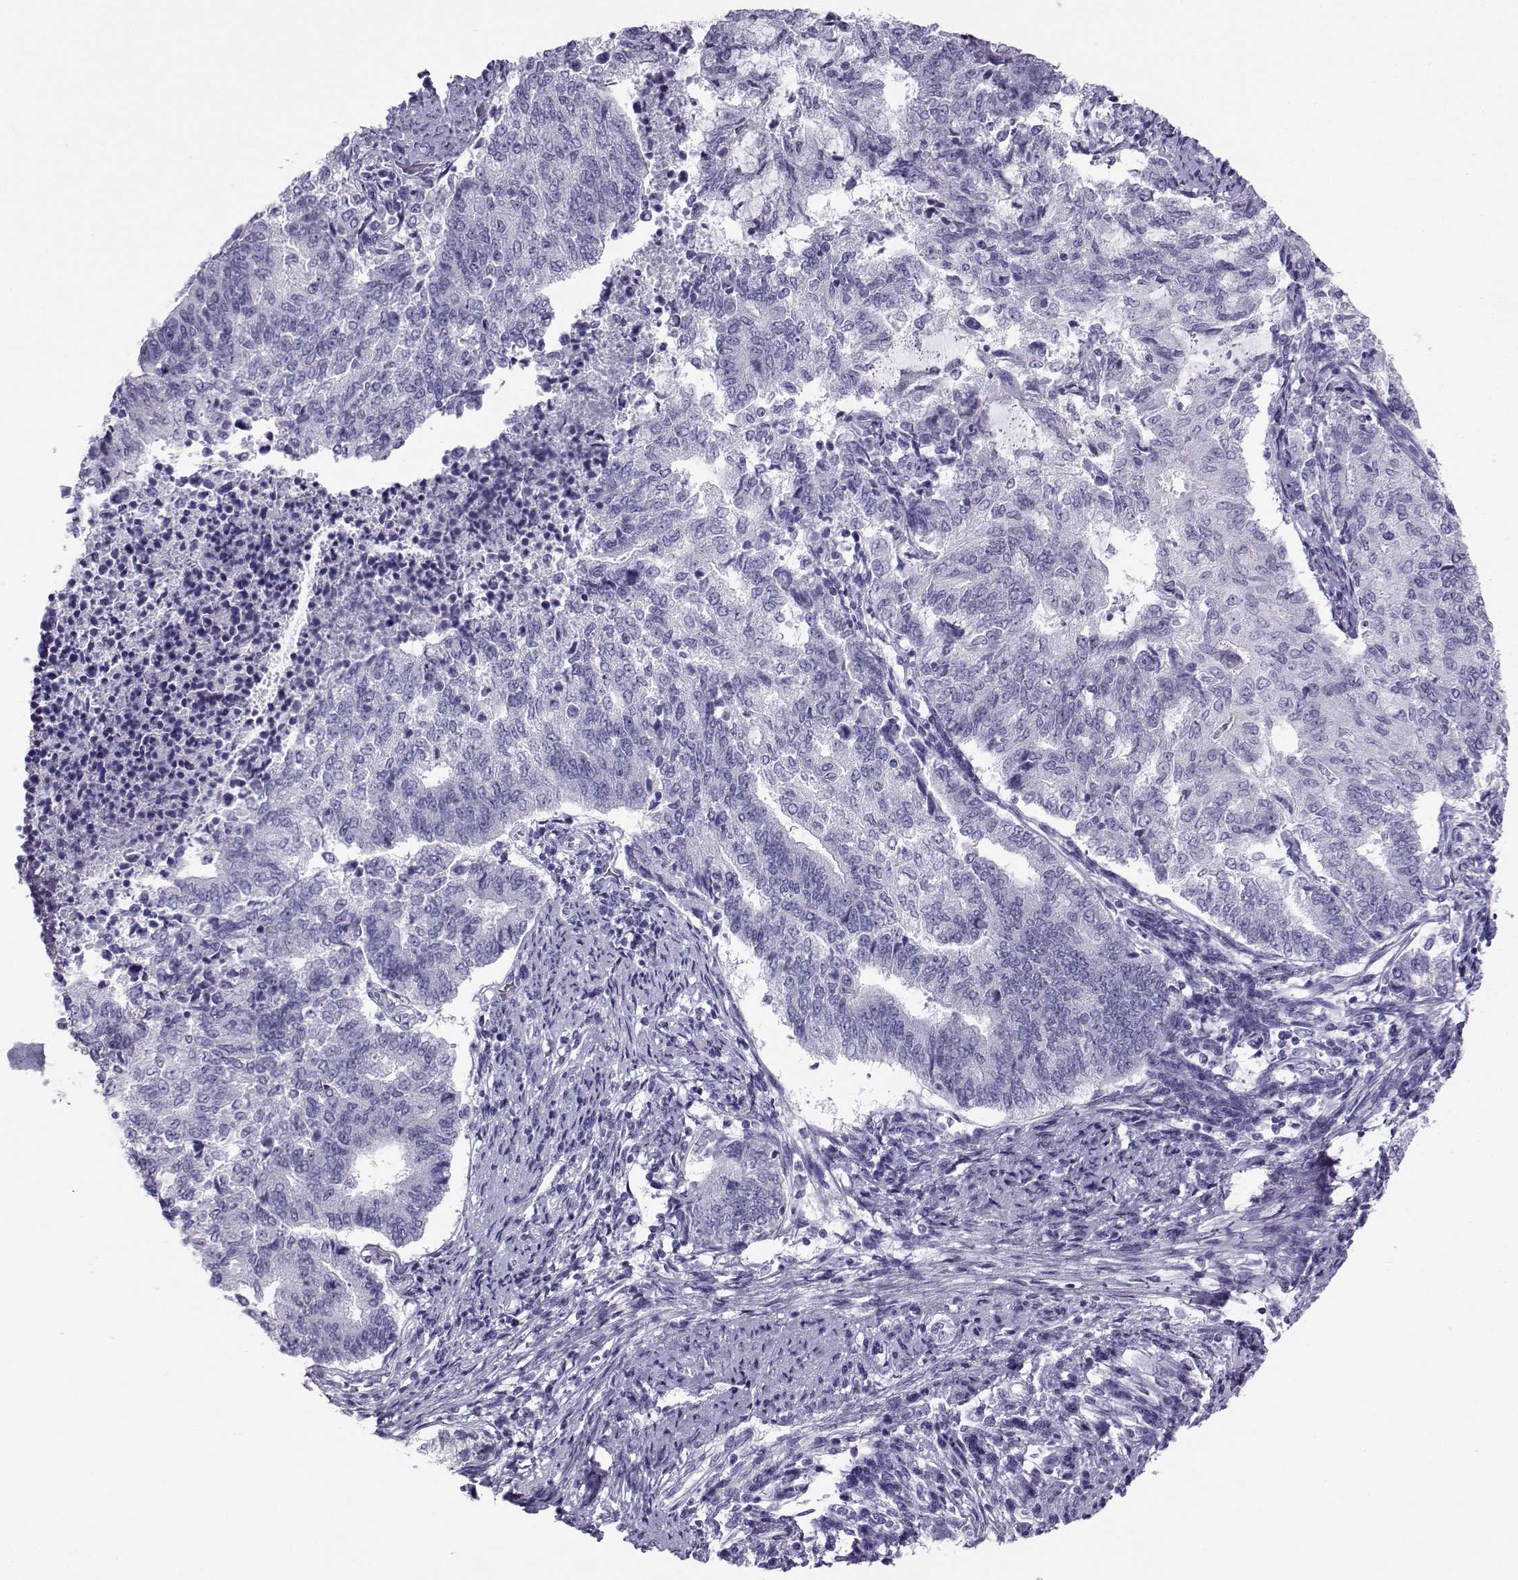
{"staining": {"intensity": "negative", "quantity": "none", "location": "none"}, "tissue": "endometrial cancer", "cell_type": "Tumor cells", "image_type": "cancer", "snomed": [{"axis": "morphology", "description": "Adenocarcinoma, NOS"}, {"axis": "topography", "description": "Endometrium"}], "caption": "Tumor cells are negative for brown protein staining in endometrial cancer.", "gene": "NEFL", "patient": {"sex": "female", "age": 65}}